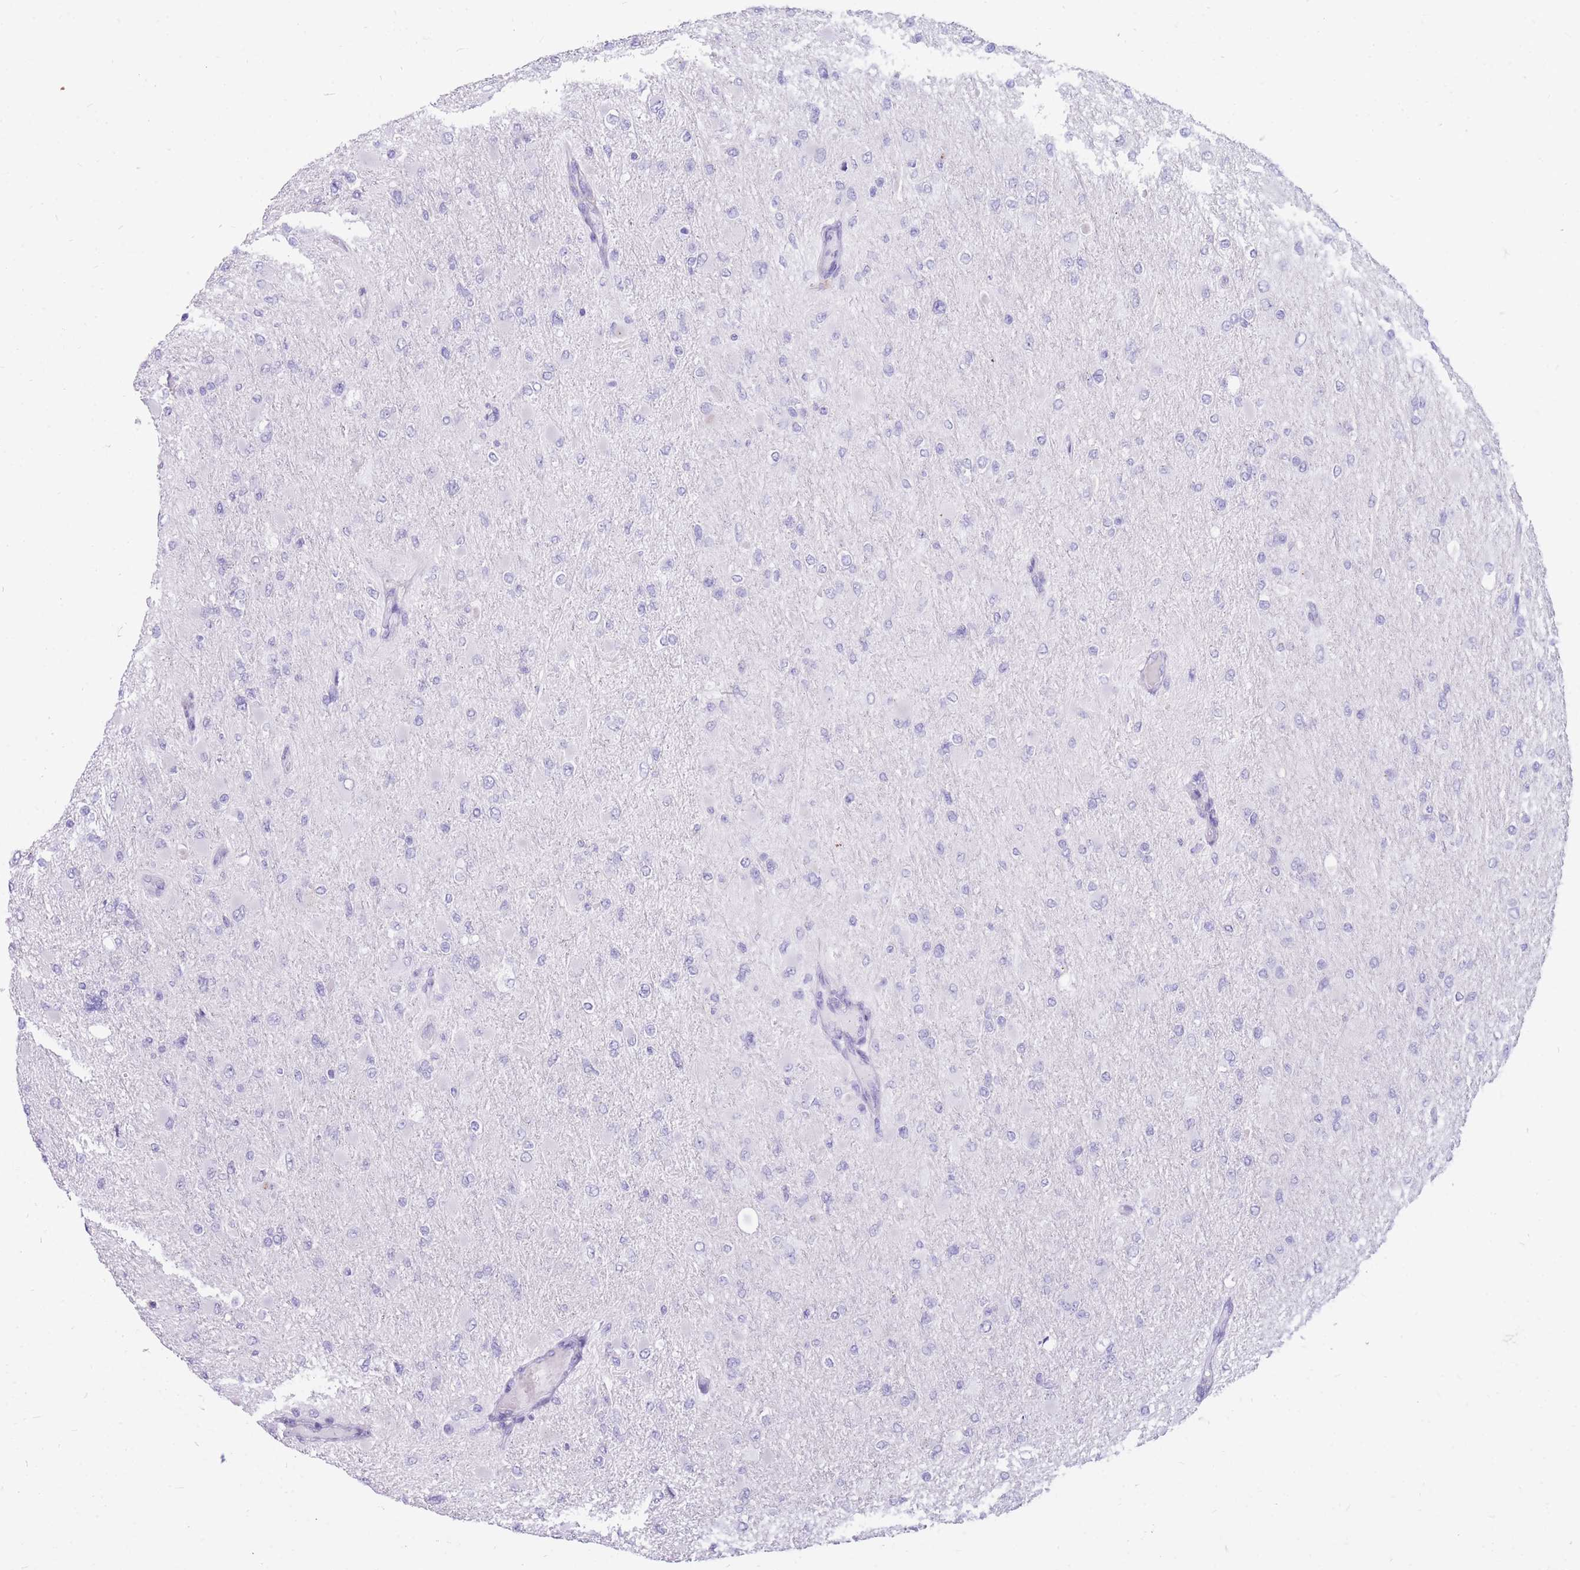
{"staining": {"intensity": "negative", "quantity": "none", "location": "none"}, "tissue": "glioma", "cell_type": "Tumor cells", "image_type": "cancer", "snomed": [{"axis": "morphology", "description": "Glioma, malignant, High grade"}, {"axis": "topography", "description": "Cerebral cortex"}], "caption": "IHC of glioma exhibits no staining in tumor cells. Brightfield microscopy of immunohistochemistry (IHC) stained with DAB (brown) and hematoxylin (blue), captured at high magnification.", "gene": "CYP21A2", "patient": {"sex": "female", "age": 36}}